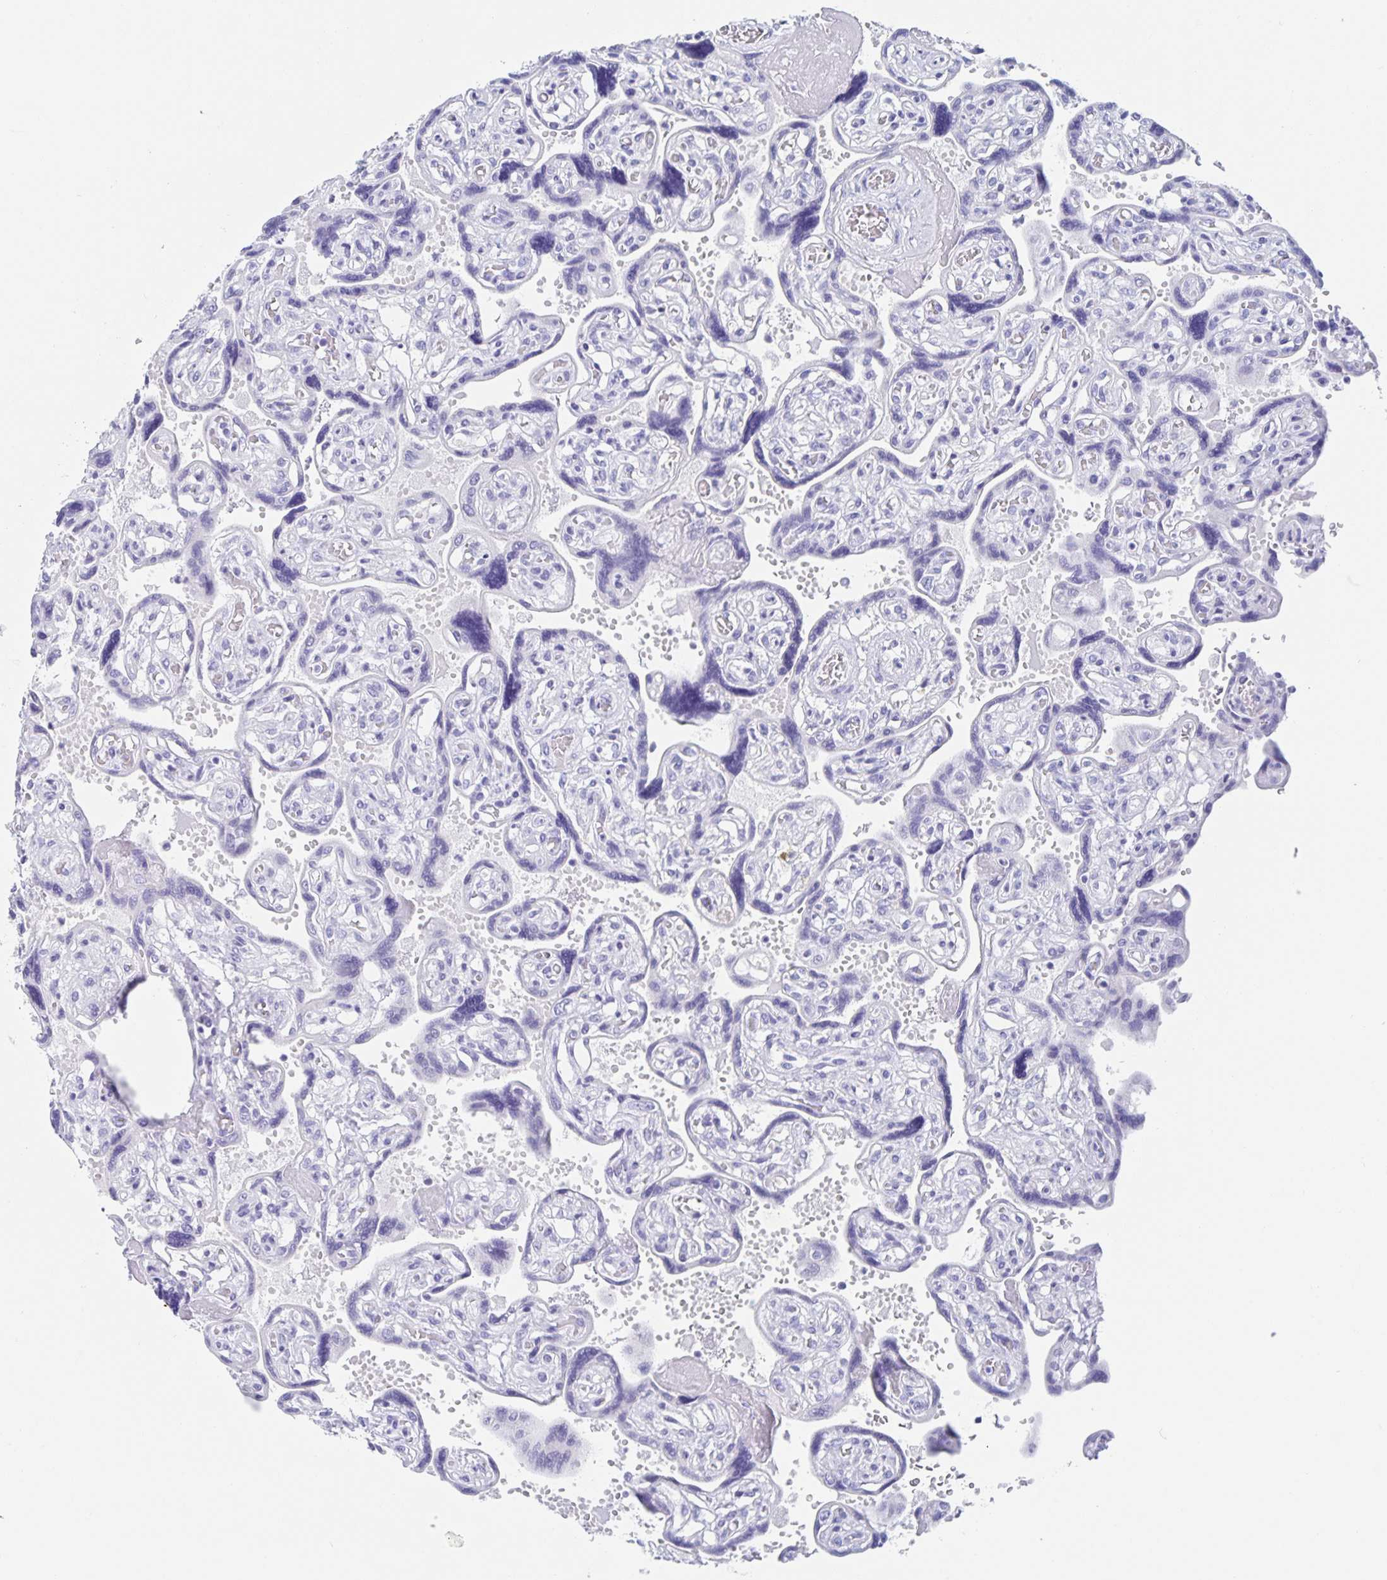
{"staining": {"intensity": "negative", "quantity": "none", "location": "none"}, "tissue": "placenta", "cell_type": "Decidual cells", "image_type": "normal", "snomed": [{"axis": "morphology", "description": "Normal tissue, NOS"}, {"axis": "topography", "description": "Placenta"}], "caption": "A high-resolution photomicrograph shows immunohistochemistry (IHC) staining of unremarkable placenta, which reveals no significant expression in decidual cells. The staining is performed using DAB brown chromogen with nuclei counter-stained in using hematoxylin.", "gene": "DMBT1", "patient": {"sex": "female", "age": 32}}